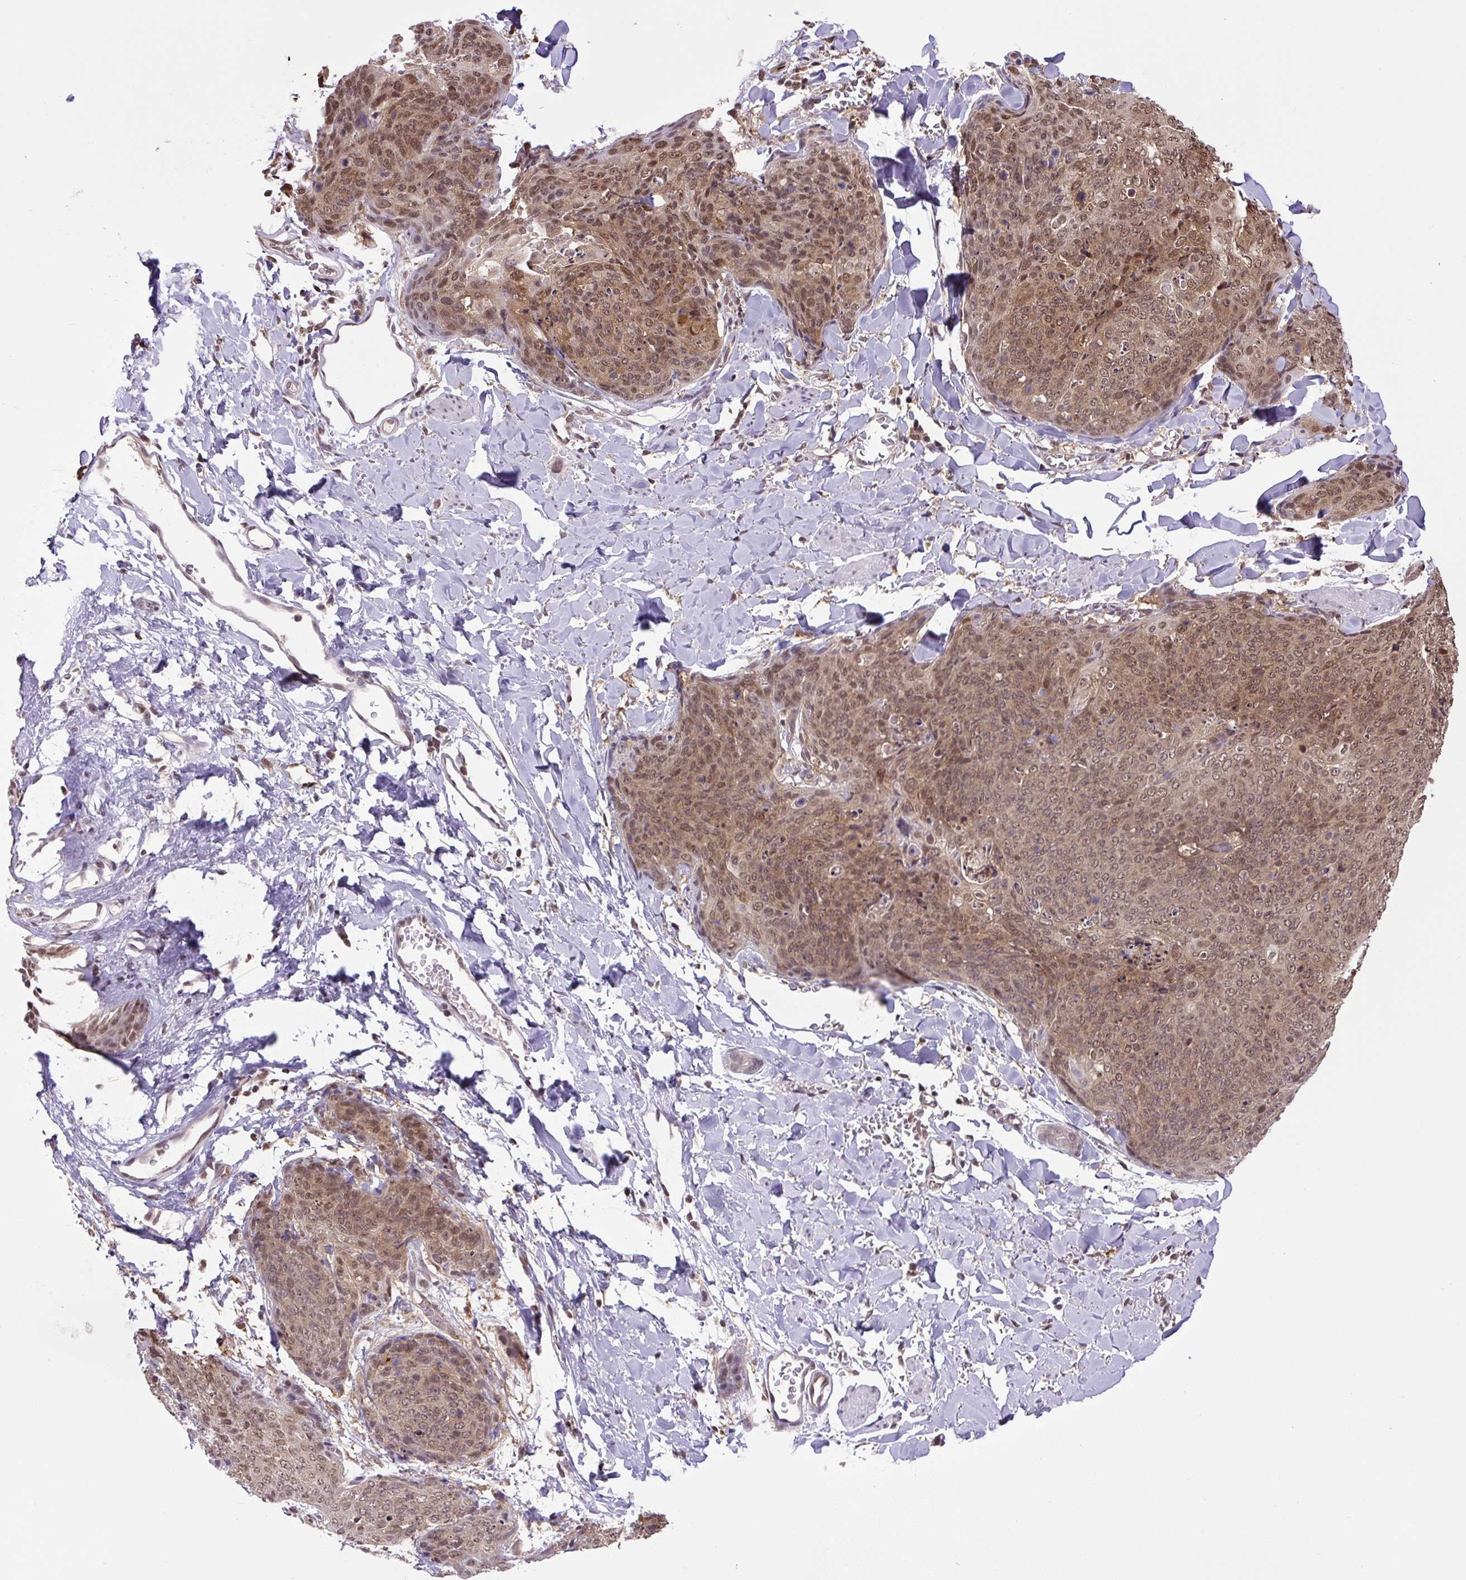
{"staining": {"intensity": "moderate", "quantity": ">75%", "location": "nuclear"}, "tissue": "skin cancer", "cell_type": "Tumor cells", "image_type": "cancer", "snomed": [{"axis": "morphology", "description": "Squamous cell carcinoma, NOS"}, {"axis": "topography", "description": "Skin"}, {"axis": "topography", "description": "Vulva"}], "caption": "Squamous cell carcinoma (skin) was stained to show a protein in brown. There is medium levels of moderate nuclear staining in about >75% of tumor cells. (DAB (3,3'-diaminobenzidine) = brown stain, brightfield microscopy at high magnification).", "gene": "SGTA", "patient": {"sex": "female", "age": 85}}